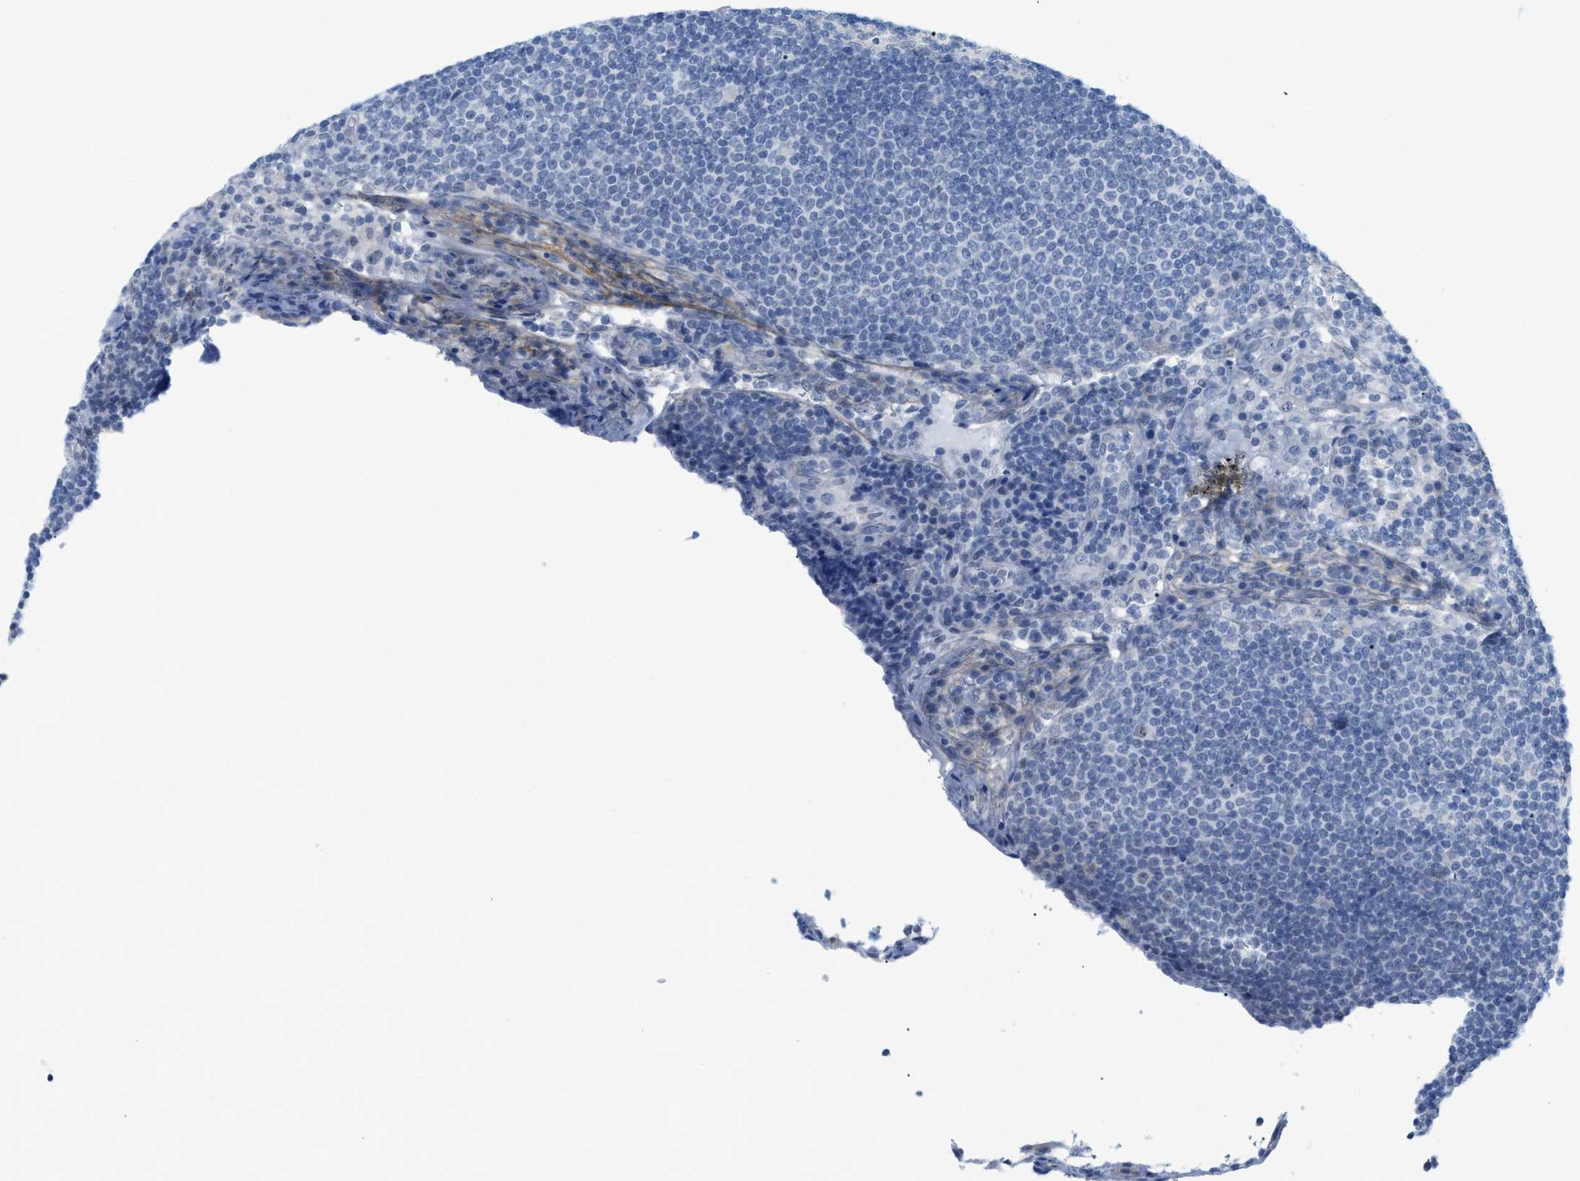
{"staining": {"intensity": "negative", "quantity": "none", "location": "none"}, "tissue": "lymph node", "cell_type": "Germinal center cells", "image_type": "normal", "snomed": [{"axis": "morphology", "description": "Normal tissue, NOS"}, {"axis": "topography", "description": "Lymph node"}], "caption": "IHC photomicrograph of unremarkable lymph node: human lymph node stained with DAB (3,3'-diaminobenzidine) shows no significant protein expression in germinal center cells. (DAB immunohistochemistry (IHC) visualized using brightfield microscopy, high magnification).", "gene": "HLTF", "patient": {"sex": "female", "age": 53}}